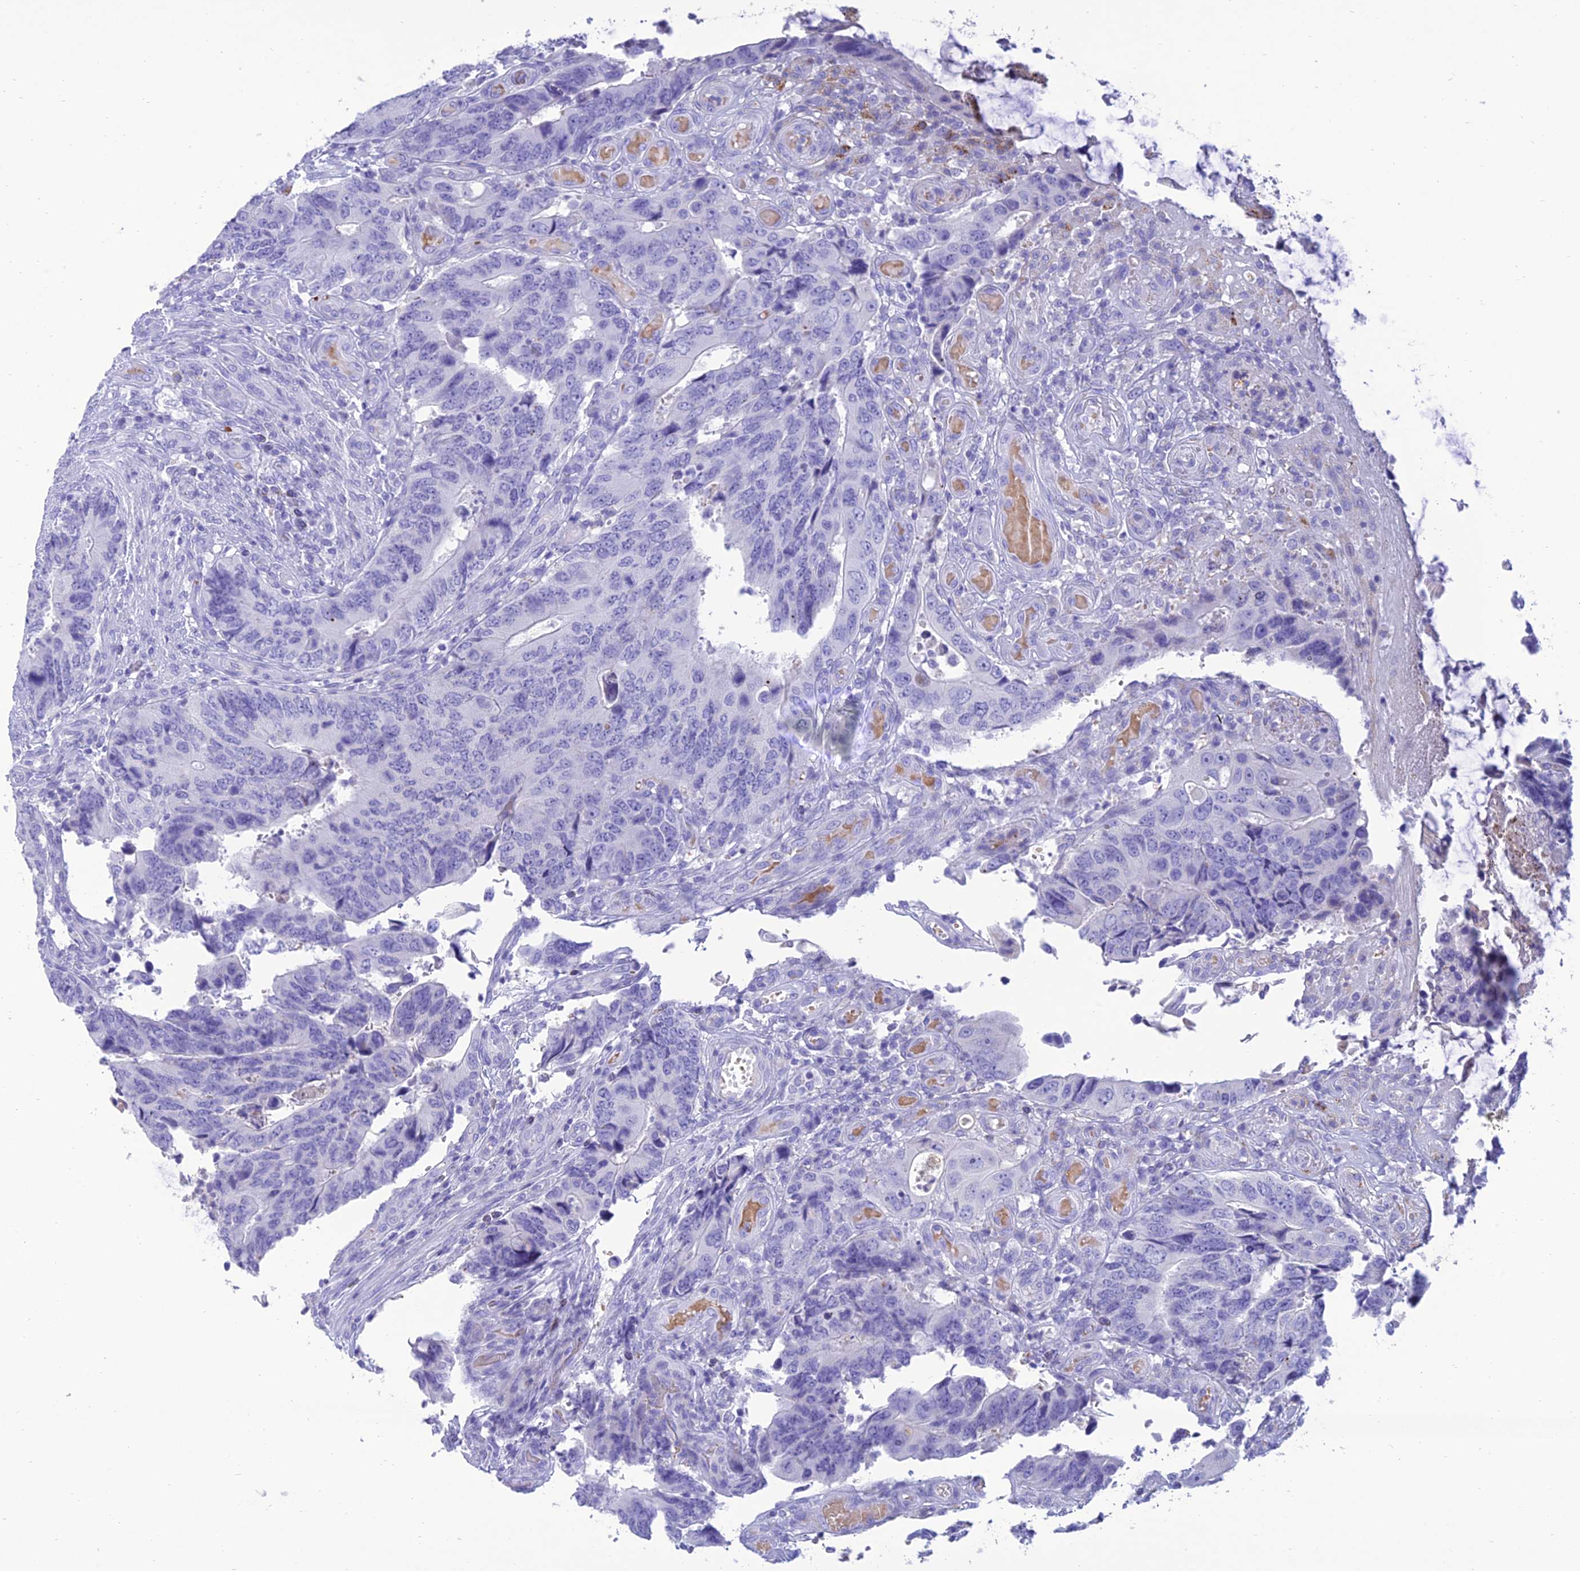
{"staining": {"intensity": "negative", "quantity": "none", "location": "none"}, "tissue": "colorectal cancer", "cell_type": "Tumor cells", "image_type": "cancer", "snomed": [{"axis": "morphology", "description": "Adenocarcinoma, NOS"}, {"axis": "topography", "description": "Colon"}], "caption": "This image is of colorectal cancer (adenocarcinoma) stained with IHC to label a protein in brown with the nuclei are counter-stained blue. There is no staining in tumor cells. (IHC, brightfield microscopy, high magnification).", "gene": "MAL2", "patient": {"sex": "male", "age": 87}}